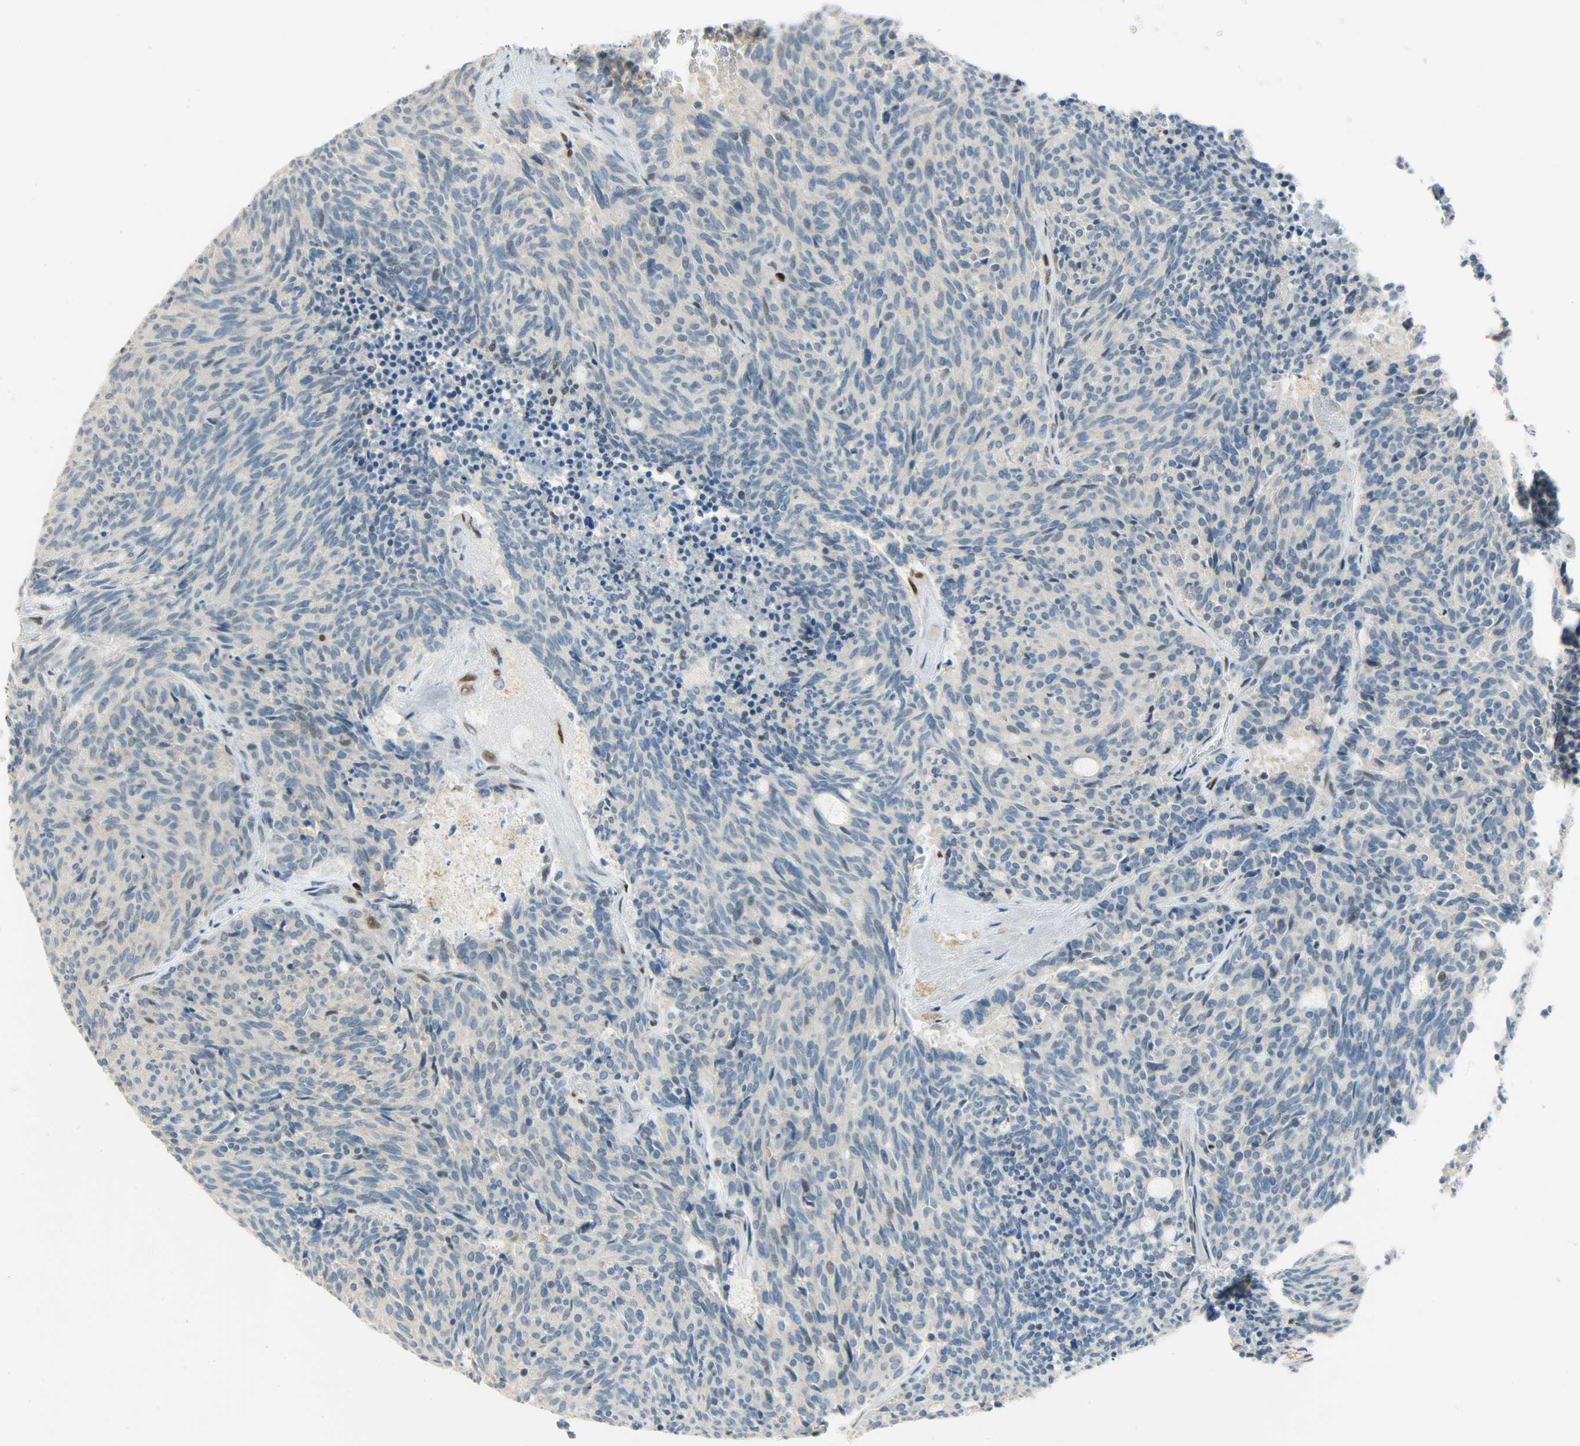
{"staining": {"intensity": "negative", "quantity": "none", "location": "none"}, "tissue": "carcinoid", "cell_type": "Tumor cells", "image_type": "cancer", "snomed": [{"axis": "morphology", "description": "Carcinoid, malignant, NOS"}, {"axis": "topography", "description": "Pancreas"}], "caption": "Immunohistochemical staining of human carcinoid displays no significant expression in tumor cells. (IHC, brightfield microscopy, high magnification).", "gene": "JUNB", "patient": {"sex": "female", "age": 54}}